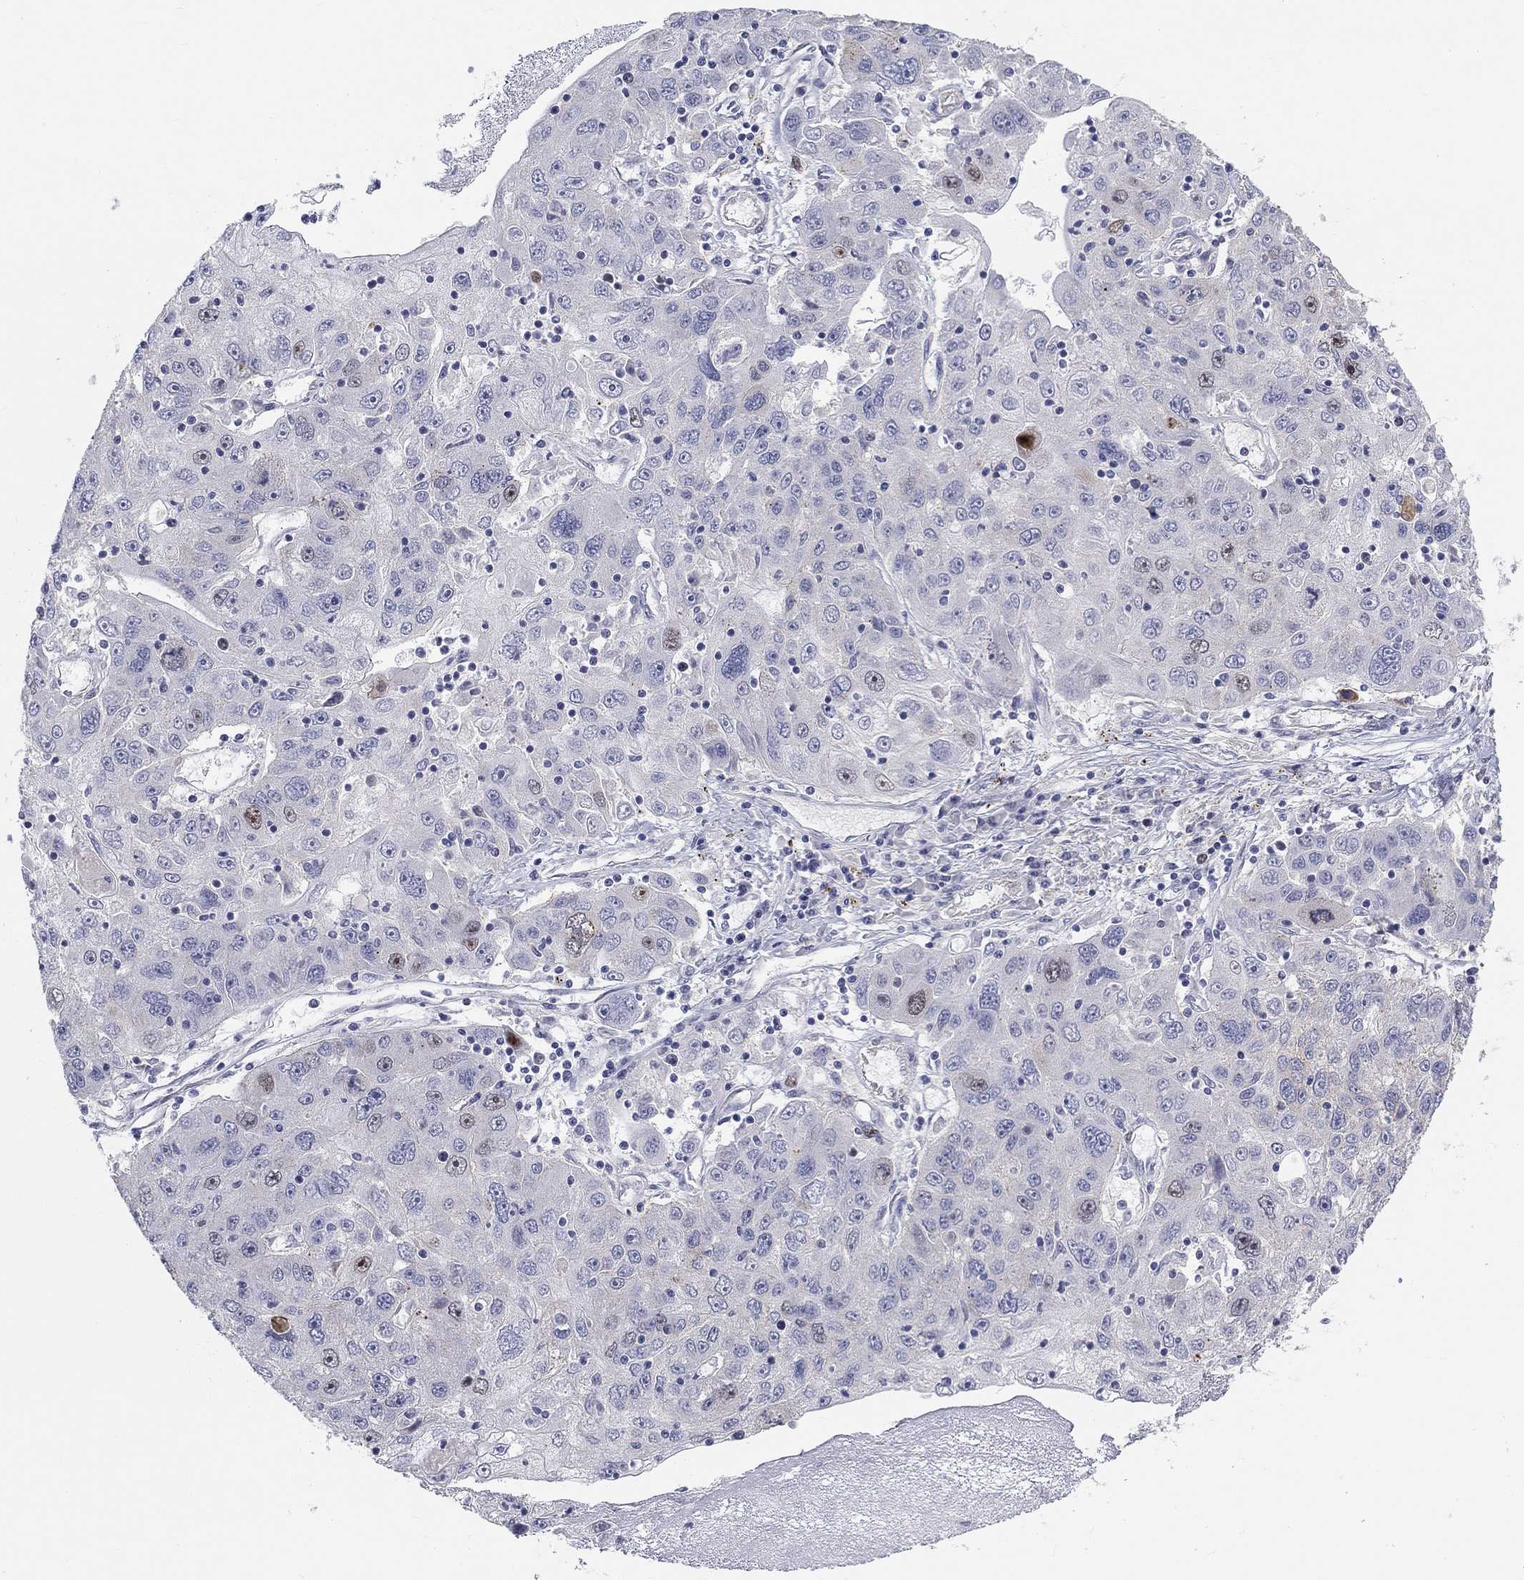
{"staining": {"intensity": "strong", "quantity": "<25%", "location": "nuclear"}, "tissue": "stomach cancer", "cell_type": "Tumor cells", "image_type": "cancer", "snomed": [{"axis": "morphology", "description": "Adenocarcinoma, NOS"}, {"axis": "topography", "description": "Stomach"}], "caption": "High-power microscopy captured an IHC photomicrograph of adenocarcinoma (stomach), revealing strong nuclear positivity in about <25% of tumor cells. The staining was performed using DAB, with brown indicating positive protein expression. Nuclei are stained blue with hematoxylin.", "gene": "PRC1", "patient": {"sex": "male", "age": 56}}